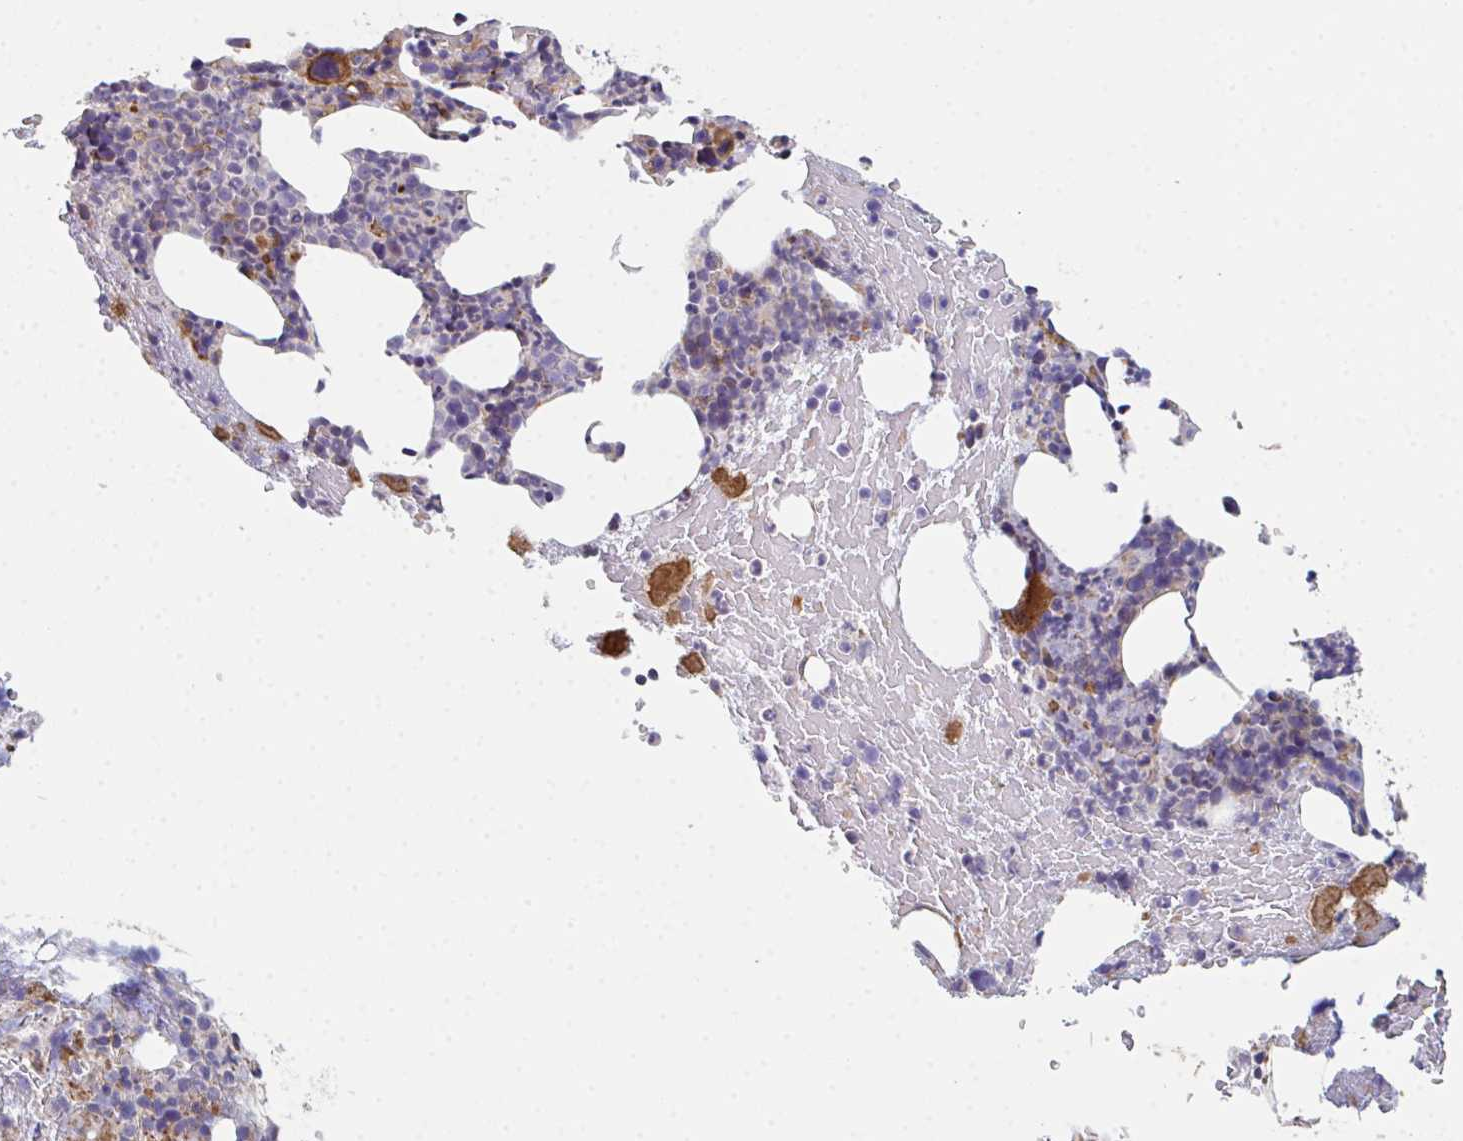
{"staining": {"intensity": "moderate", "quantity": "<25%", "location": "cytoplasmic/membranous"}, "tissue": "bone marrow", "cell_type": "Hematopoietic cells", "image_type": "normal", "snomed": [{"axis": "morphology", "description": "Normal tissue, NOS"}, {"axis": "topography", "description": "Bone marrow"}], "caption": "IHC of normal bone marrow exhibits low levels of moderate cytoplasmic/membranous staining in approximately <25% of hematopoietic cells. The staining was performed using DAB to visualize the protein expression in brown, while the nuclei were stained in blue with hematoxylin (Magnification: 20x).", "gene": "FZD2", "patient": {"sex": "female", "age": 59}}